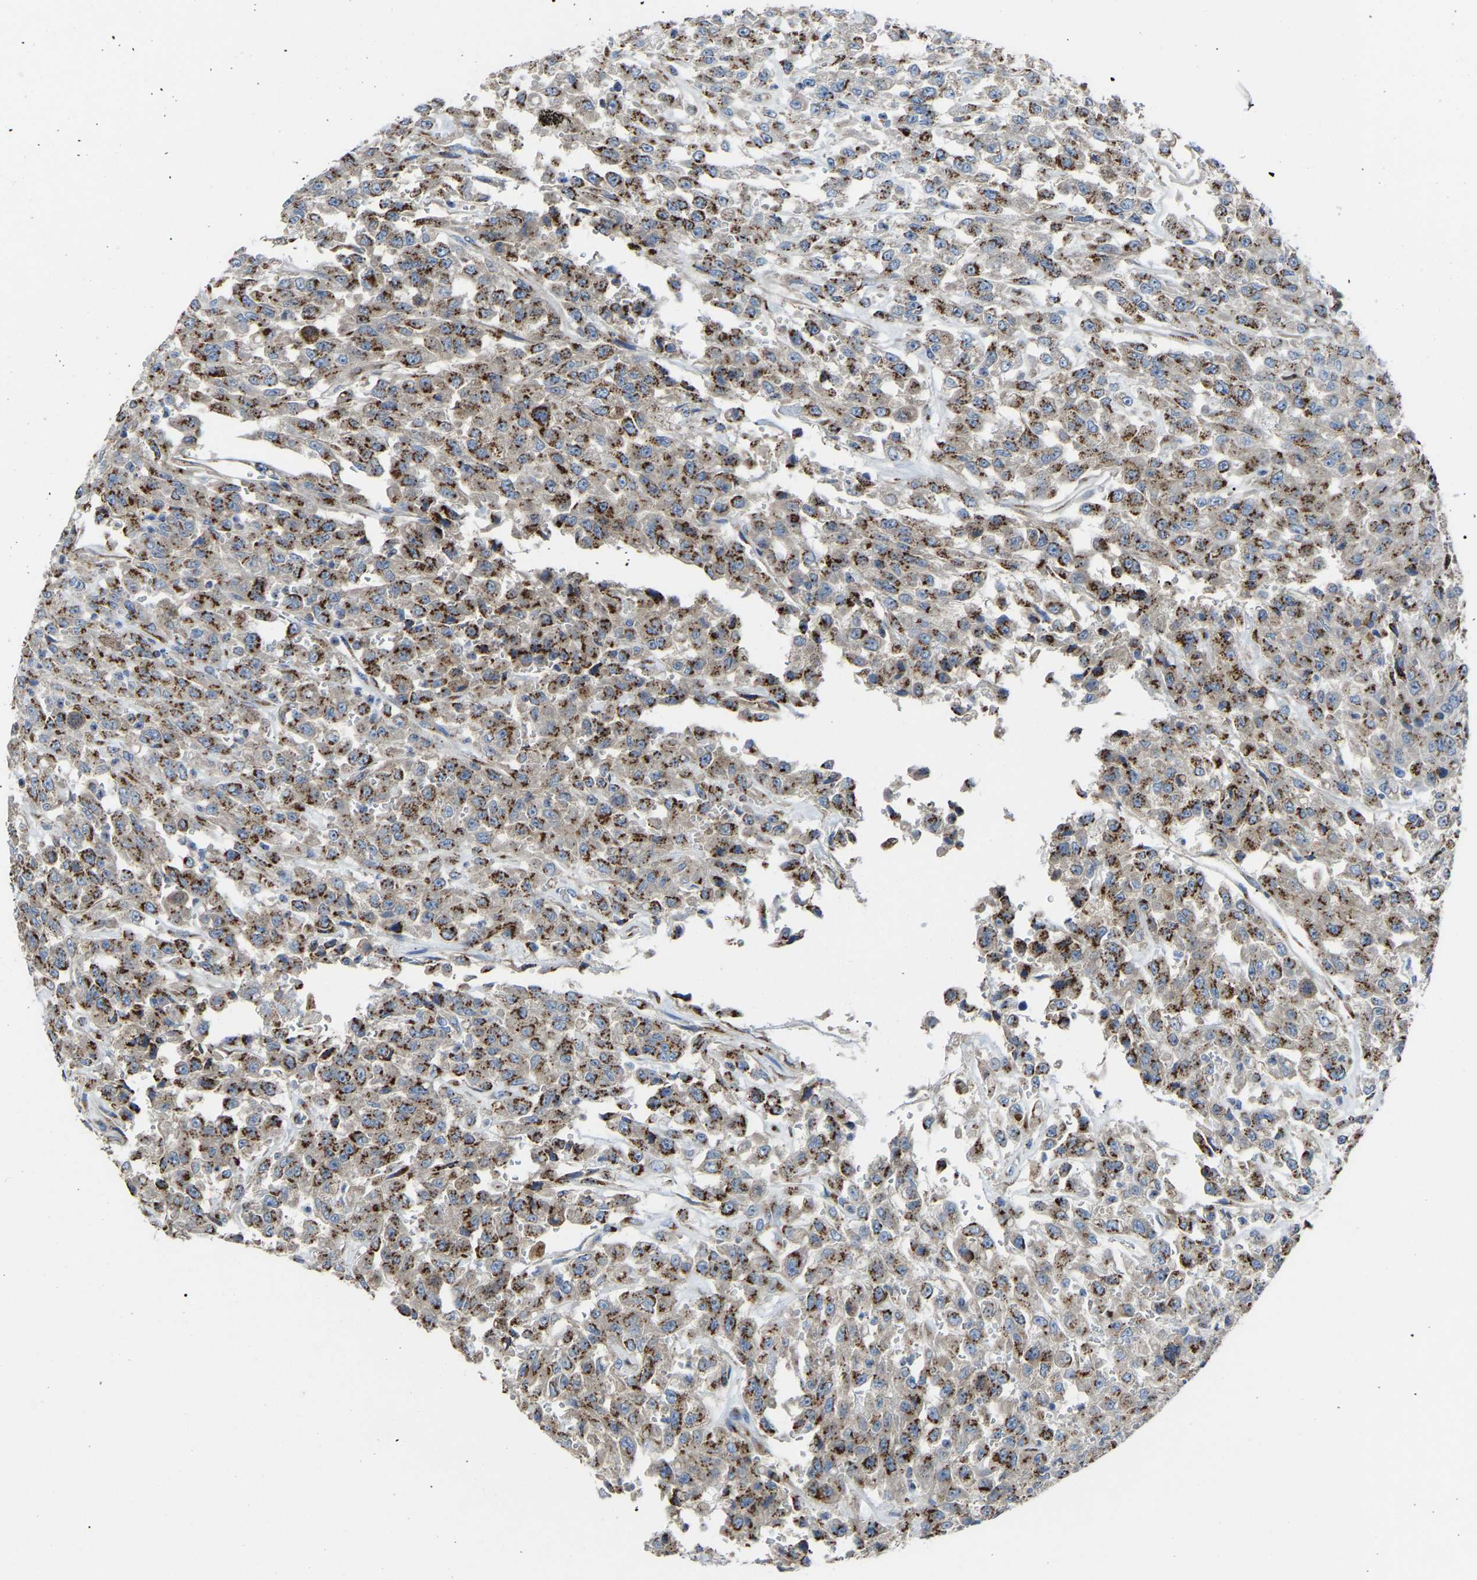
{"staining": {"intensity": "moderate", "quantity": ">75%", "location": "cytoplasmic/membranous"}, "tissue": "urothelial cancer", "cell_type": "Tumor cells", "image_type": "cancer", "snomed": [{"axis": "morphology", "description": "Urothelial carcinoma, High grade"}, {"axis": "topography", "description": "Urinary bladder"}], "caption": "Human urothelial carcinoma (high-grade) stained for a protein (brown) reveals moderate cytoplasmic/membranous positive positivity in about >75% of tumor cells.", "gene": "CANT1", "patient": {"sex": "male", "age": 46}}